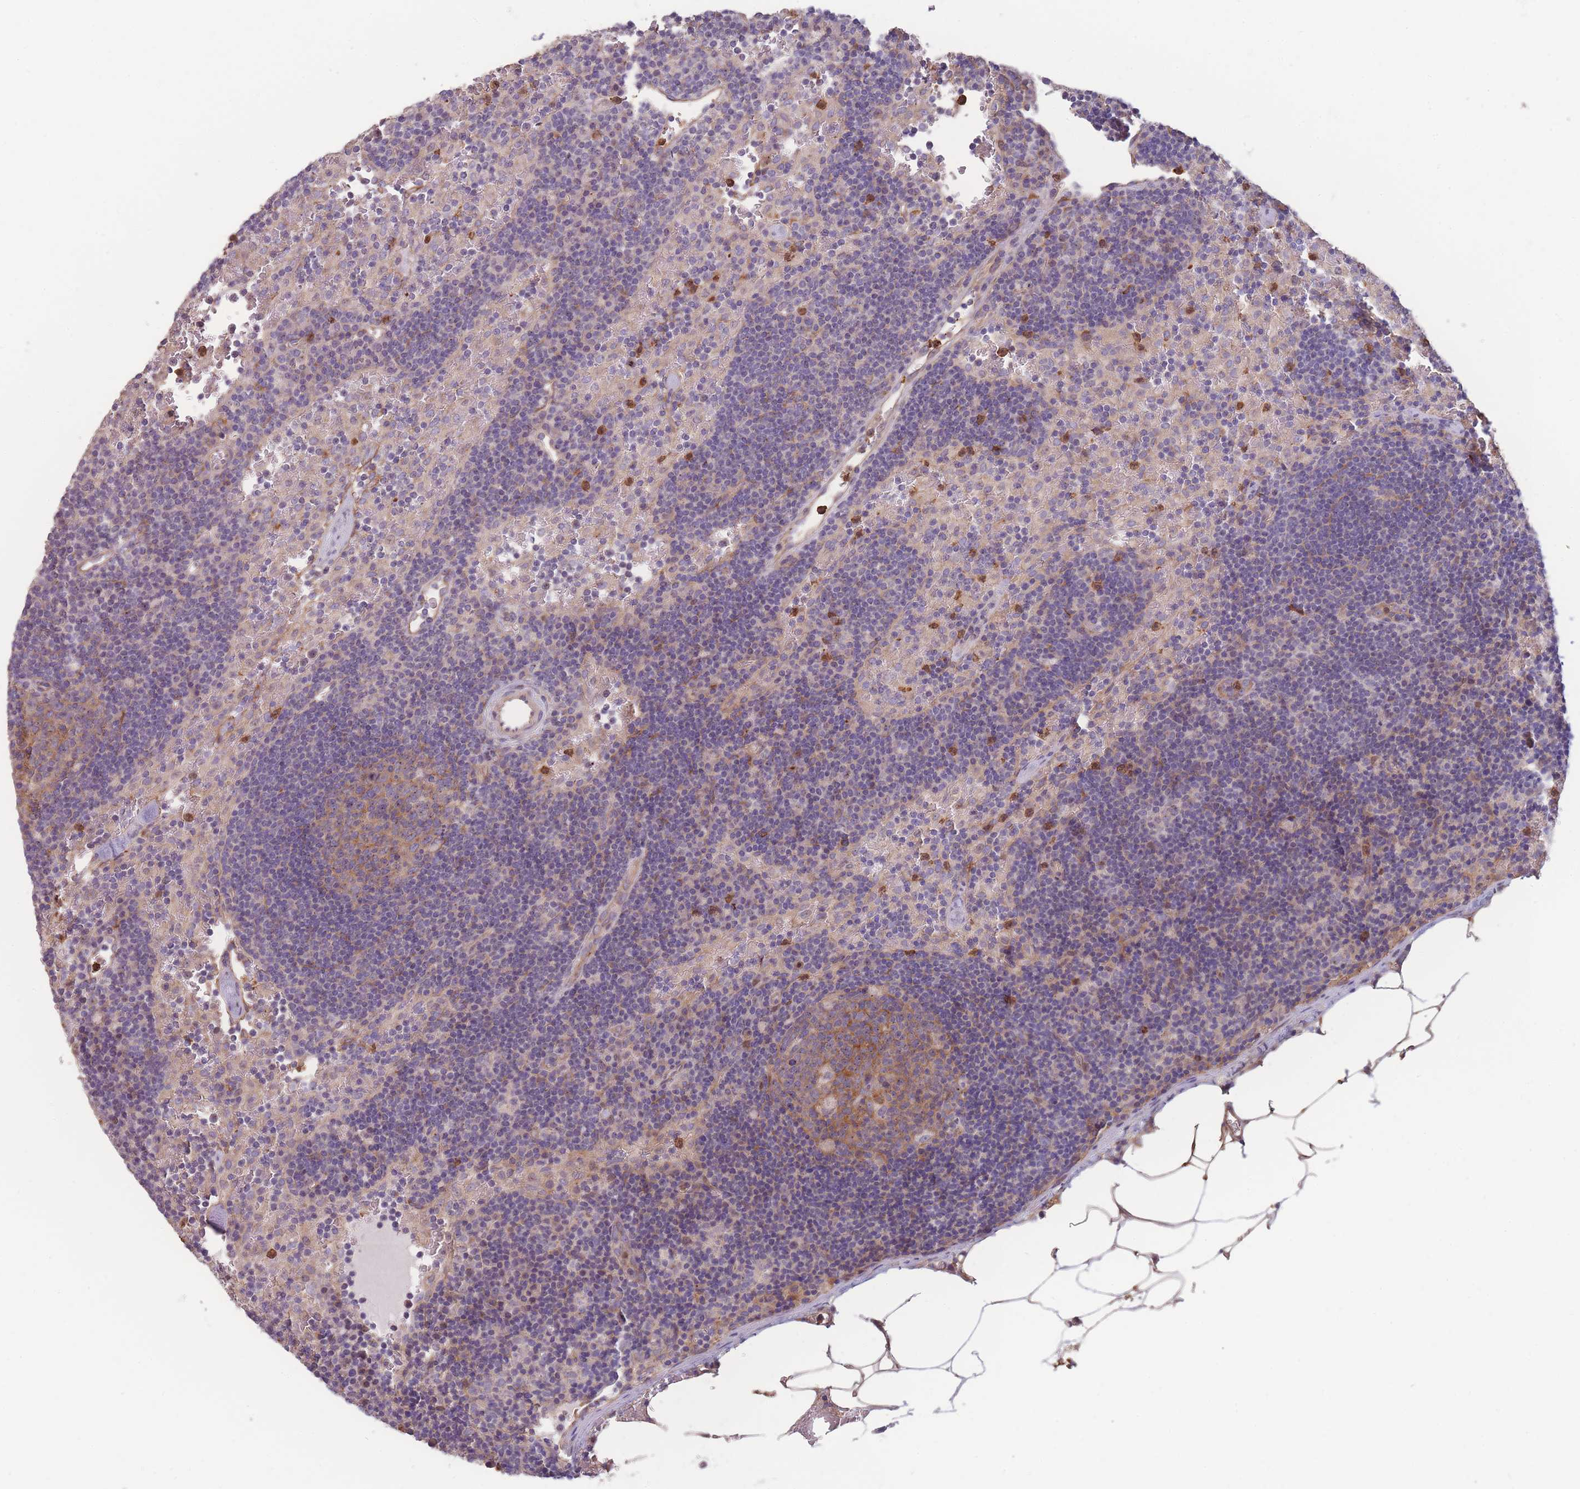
{"staining": {"intensity": "moderate", "quantity": "25%-75%", "location": "cytoplasmic/membranous"}, "tissue": "lymph node", "cell_type": "Germinal center cells", "image_type": "normal", "snomed": [{"axis": "morphology", "description": "Normal tissue, NOS"}, {"axis": "topography", "description": "Lymph node"}], "caption": "Protein staining displays moderate cytoplasmic/membranous expression in approximately 25%-75% of germinal center cells in benign lymph node. The staining is performed using DAB (3,3'-diaminobenzidine) brown chromogen to label protein expression. The nuclei are counter-stained blue using hematoxylin.", "gene": "STEAP3", "patient": {"sex": "male", "age": 62}}